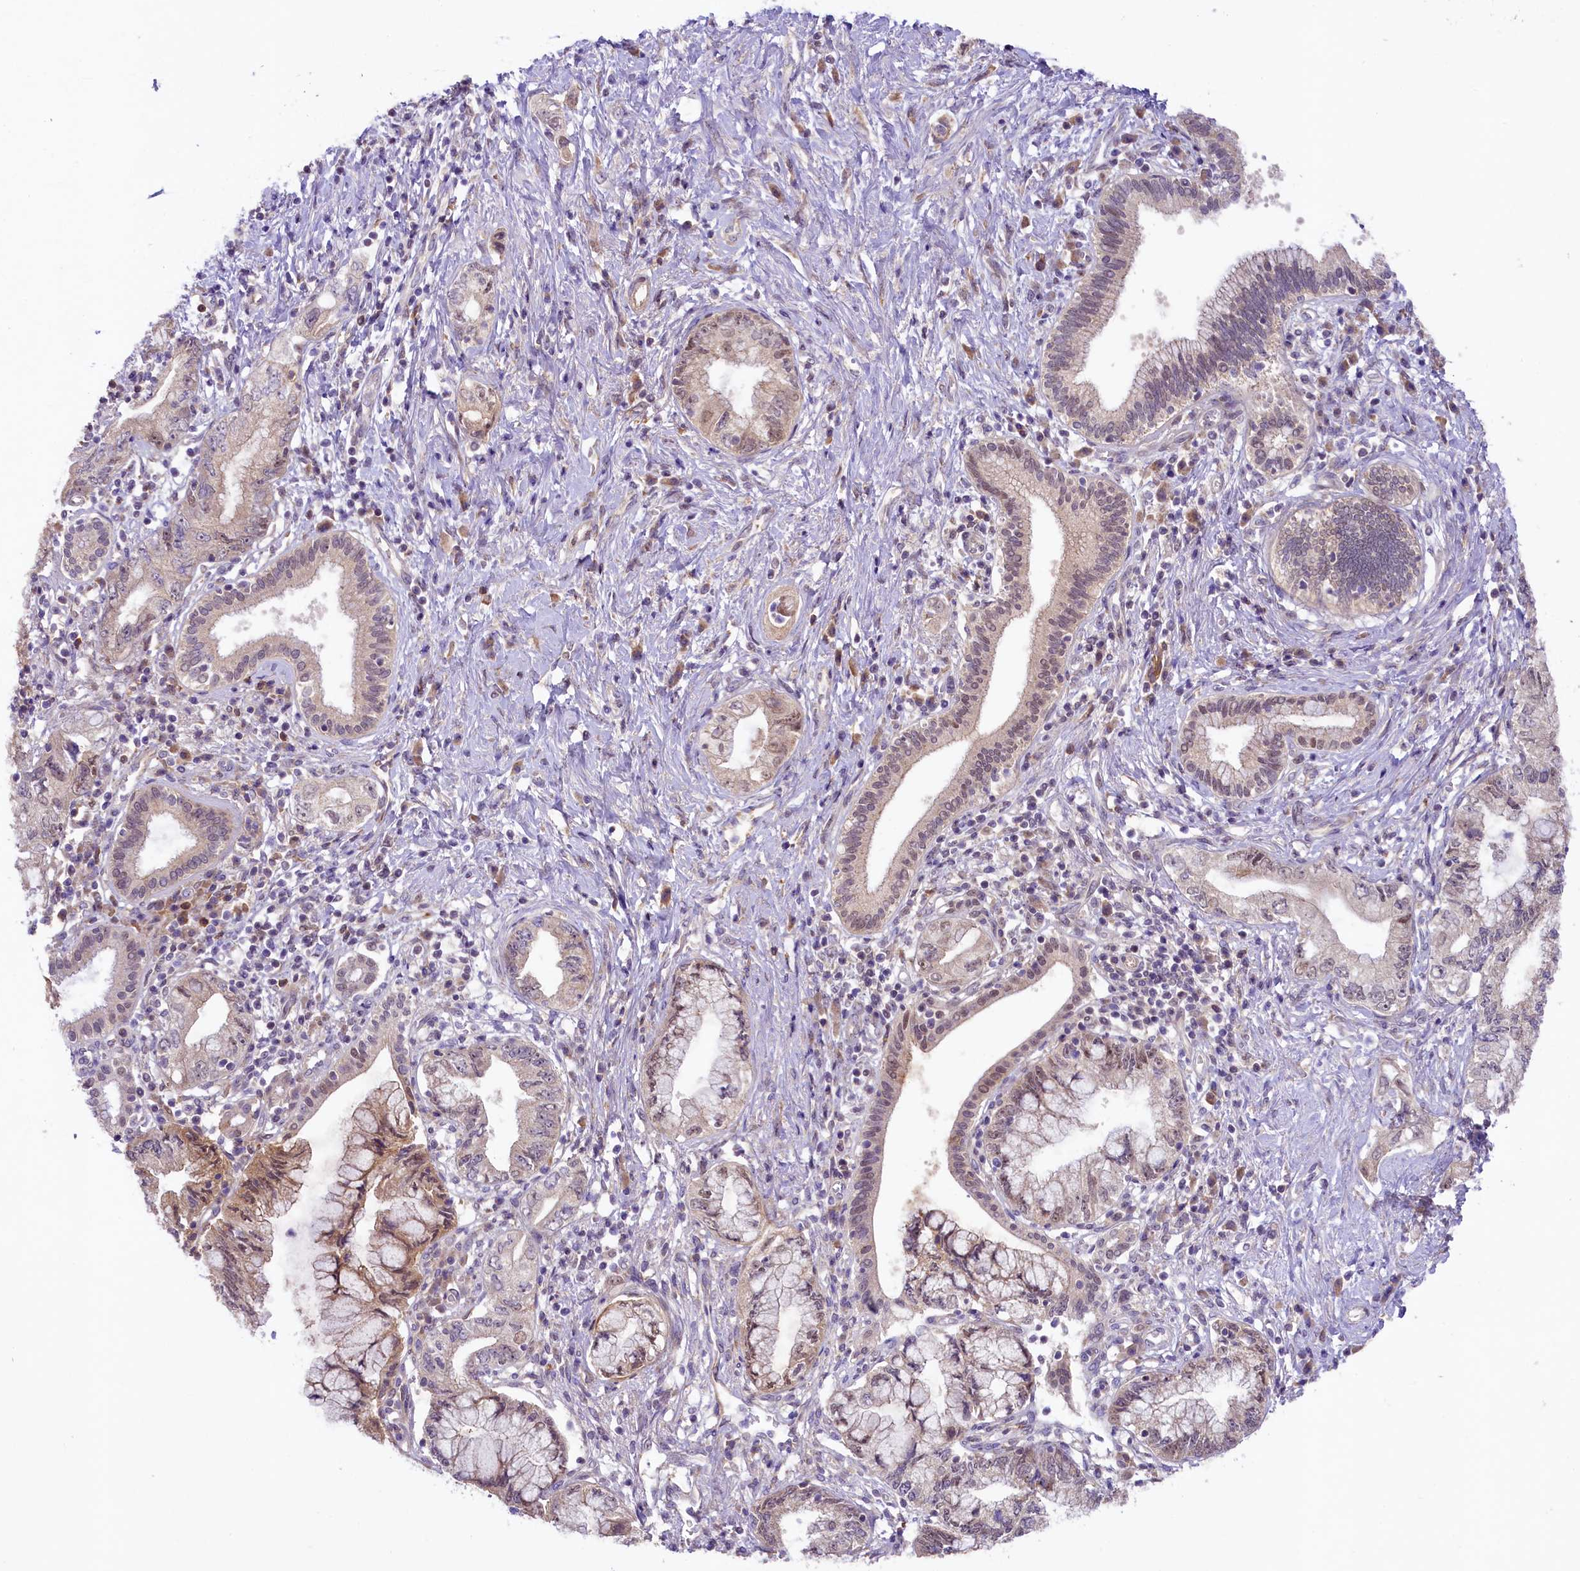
{"staining": {"intensity": "negative", "quantity": "none", "location": "none"}, "tissue": "pancreatic cancer", "cell_type": "Tumor cells", "image_type": "cancer", "snomed": [{"axis": "morphology", "description": "Adenocarcinoma, NOS"}, {"axis": "topography", "description": "Pancreas"}], "caption": "Immunohistochemical staining of human adenocarcinoma (pancreatic) demonstrates no significant positivity in tumor cells.", "gene": "UBXN6", "patient": {"sex": "female", "age": 73}}